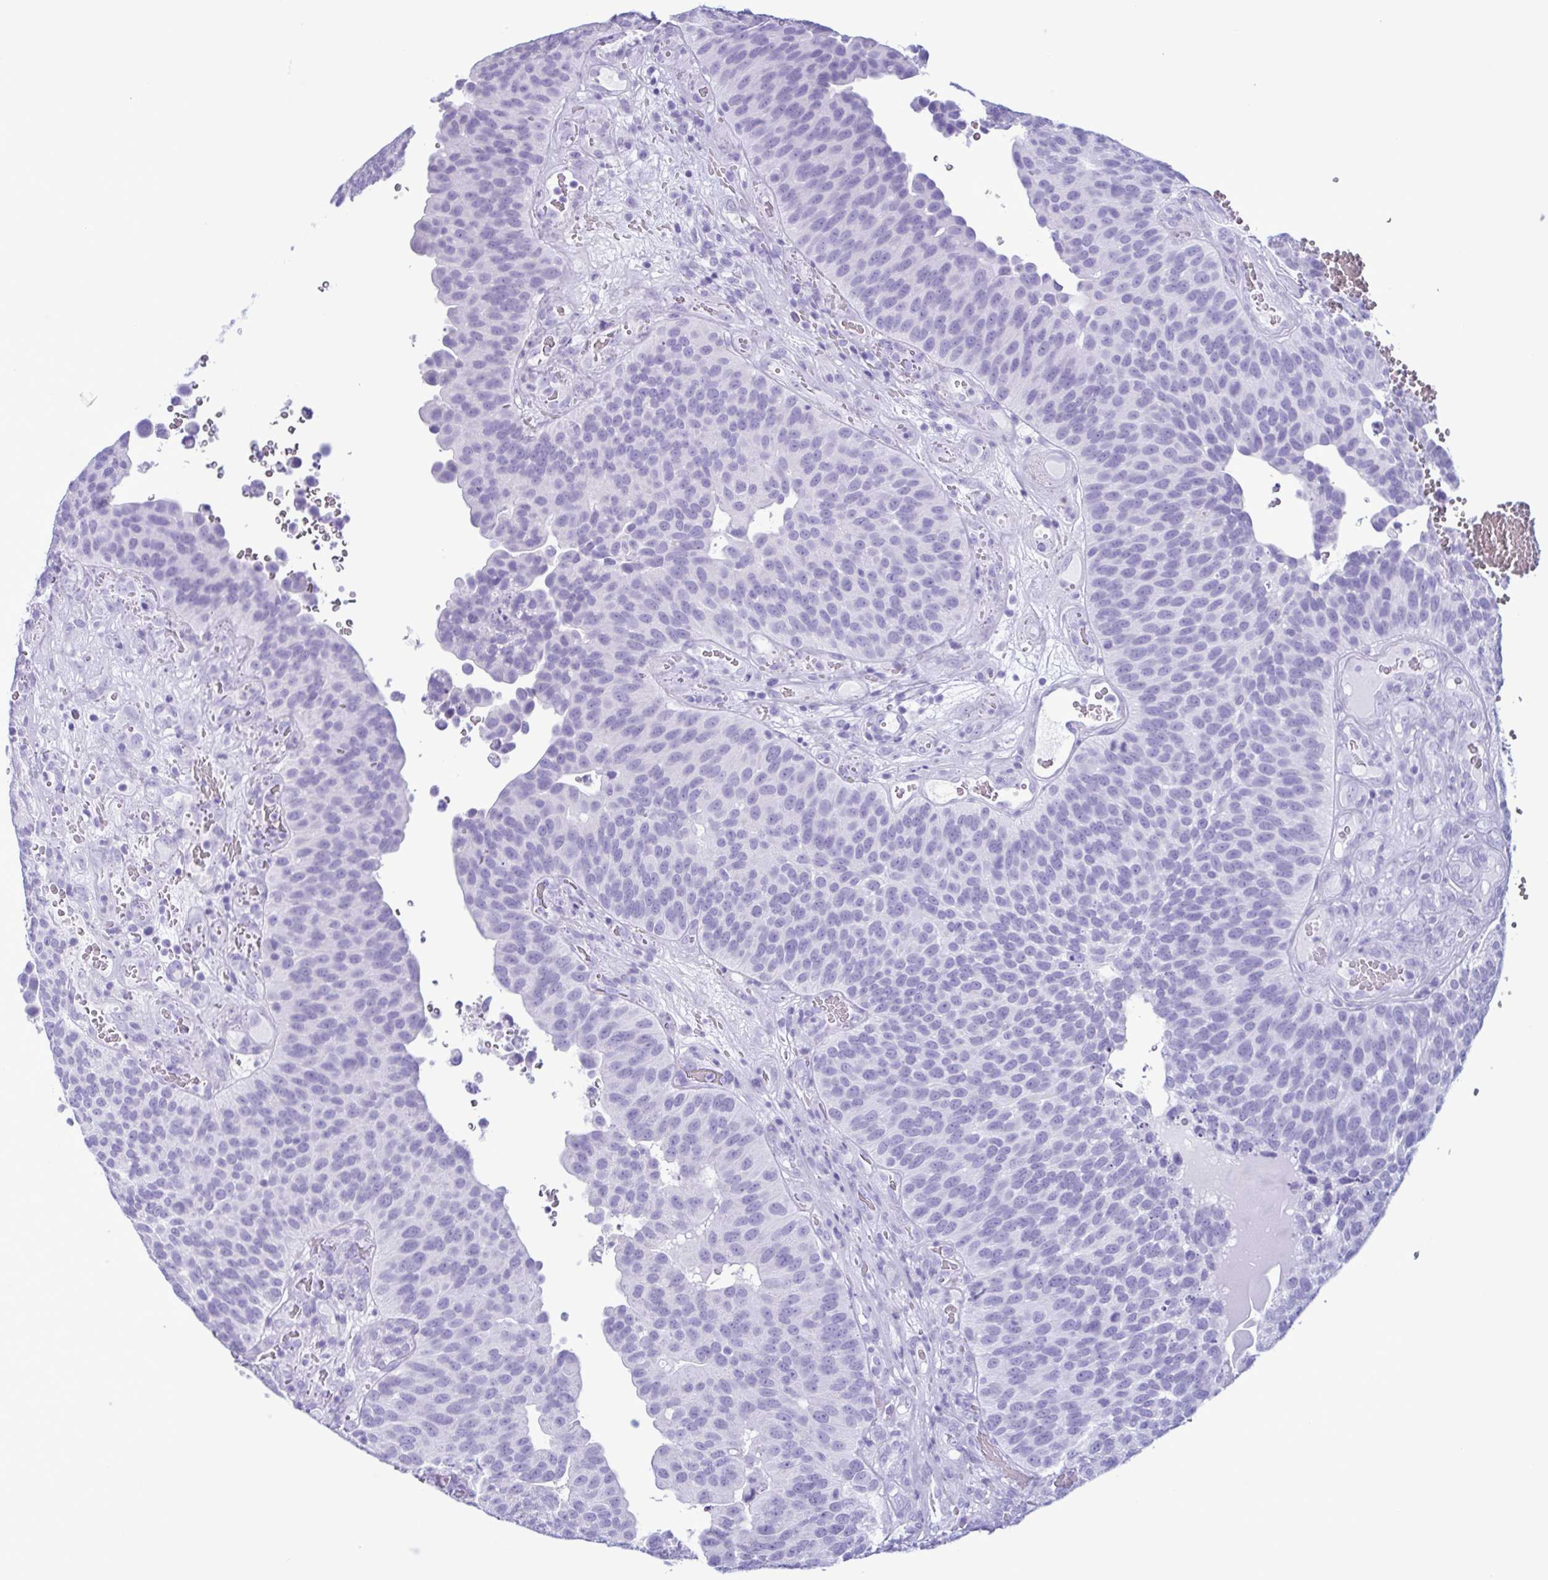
{"staining": {"intensity": "negative", "quantity": "none", "location": "none"}, "tissue": "urothelial cancer", "cell_type": "Tumor cells", "image_type": "cancer", "snomed": [{"axis": "morphology", "description": "Urothelial carcinoma, Low grade"}, {"axis": "topography", "description": "Urinary bladder"}], "caption": "Immunohistochemistry (IHC) micrograph of neoplastic tissue: human urothelial cancer stained with DAB (3,3'-diaminobenzidine) exhibits no significant protein expression in tumor cells.", "gene": "LTF", "patient": {"sex": "male", "age": 76}}